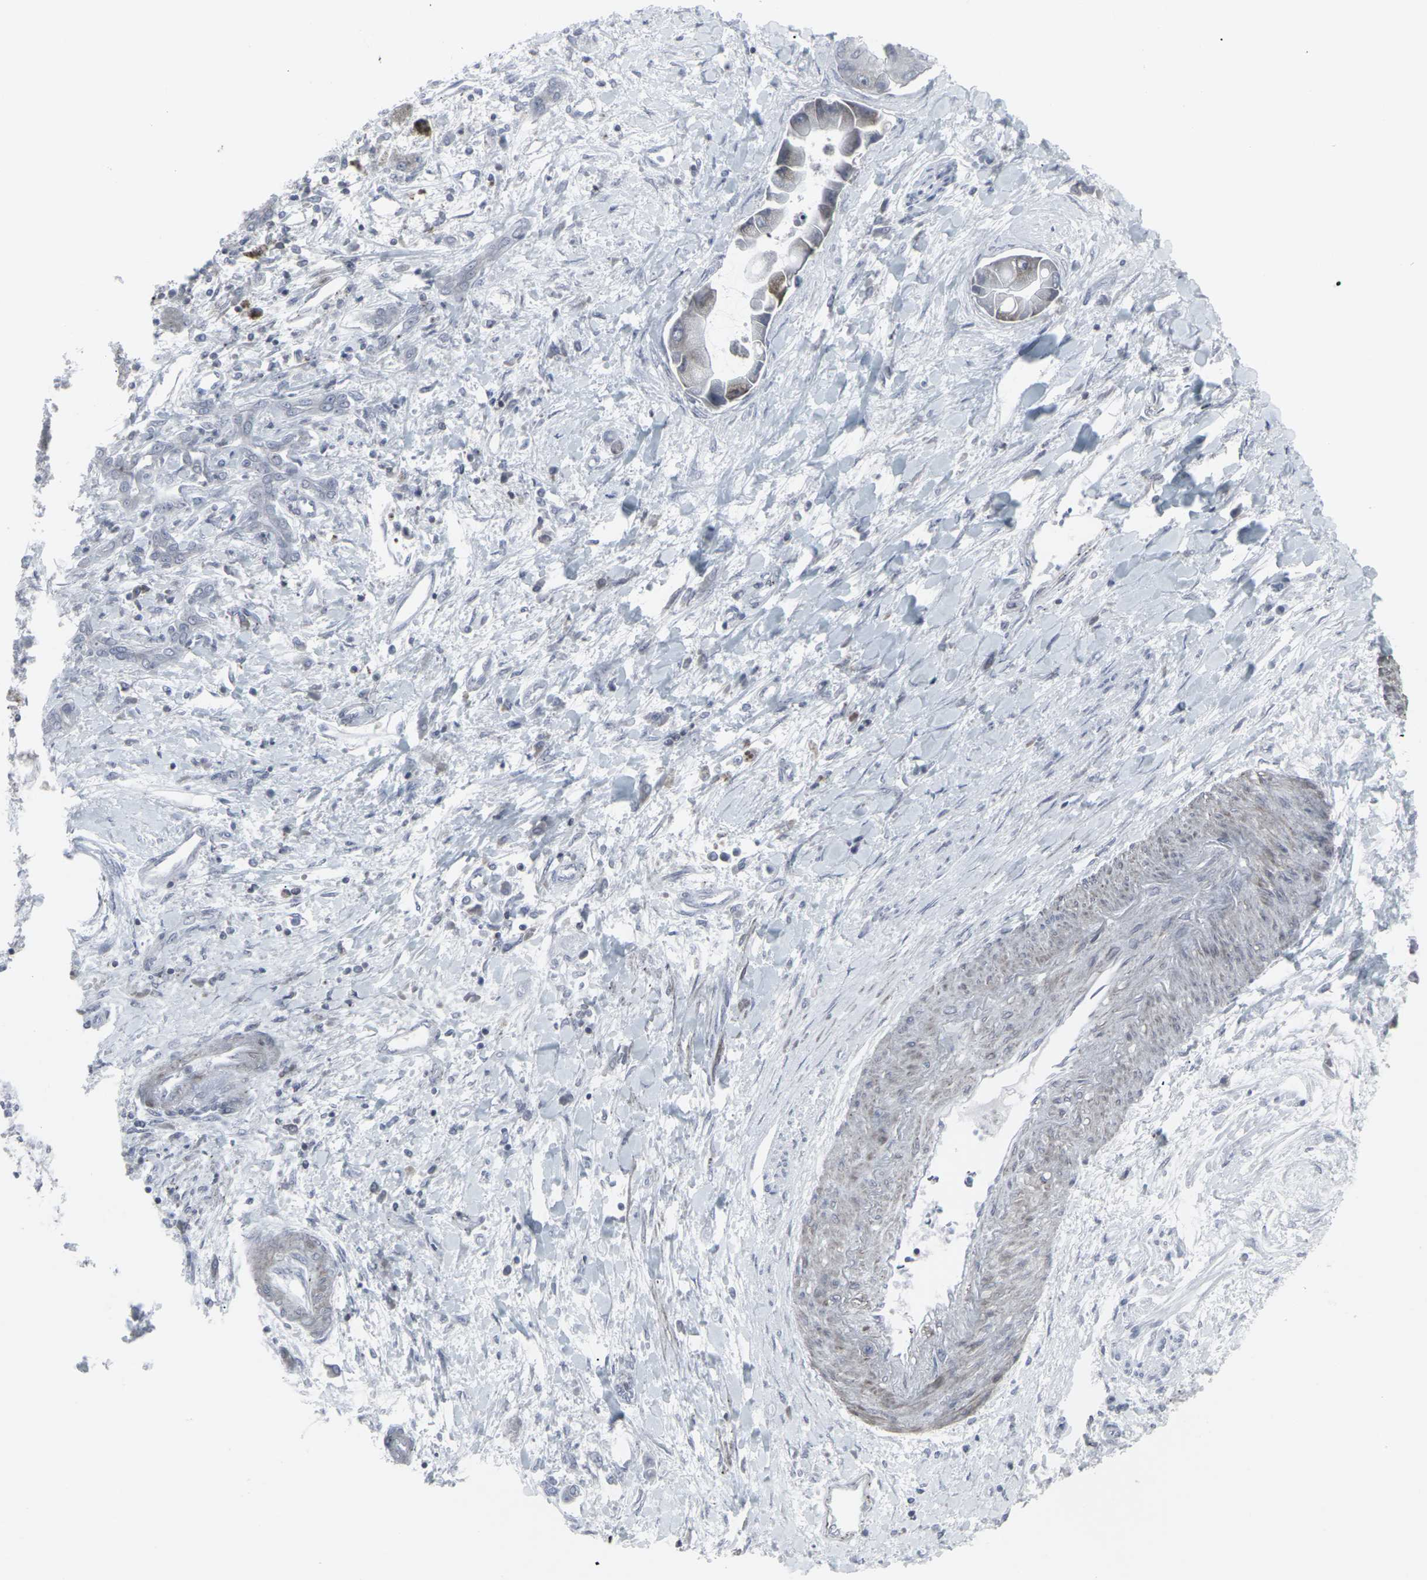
{"staining": {"intensity": "negative", "quantity": "none", "location": "none"}, "tissue": "liver cancer", "cell_type": "Tumor cells", "image_type": "cancer", "snomed": [{"axis": "morphology", "description": "Cholangiocarcinoma"}, {"axis": "topography", "description": "Liver"}], "caption": "Cholangiocarcinoma (liver) stained for a protein using immunohistochemistry (IHC) exhibits no expression tumor cells.", "gene": "APOBEC2", "patient": {"sex": "male", "age": 50}}